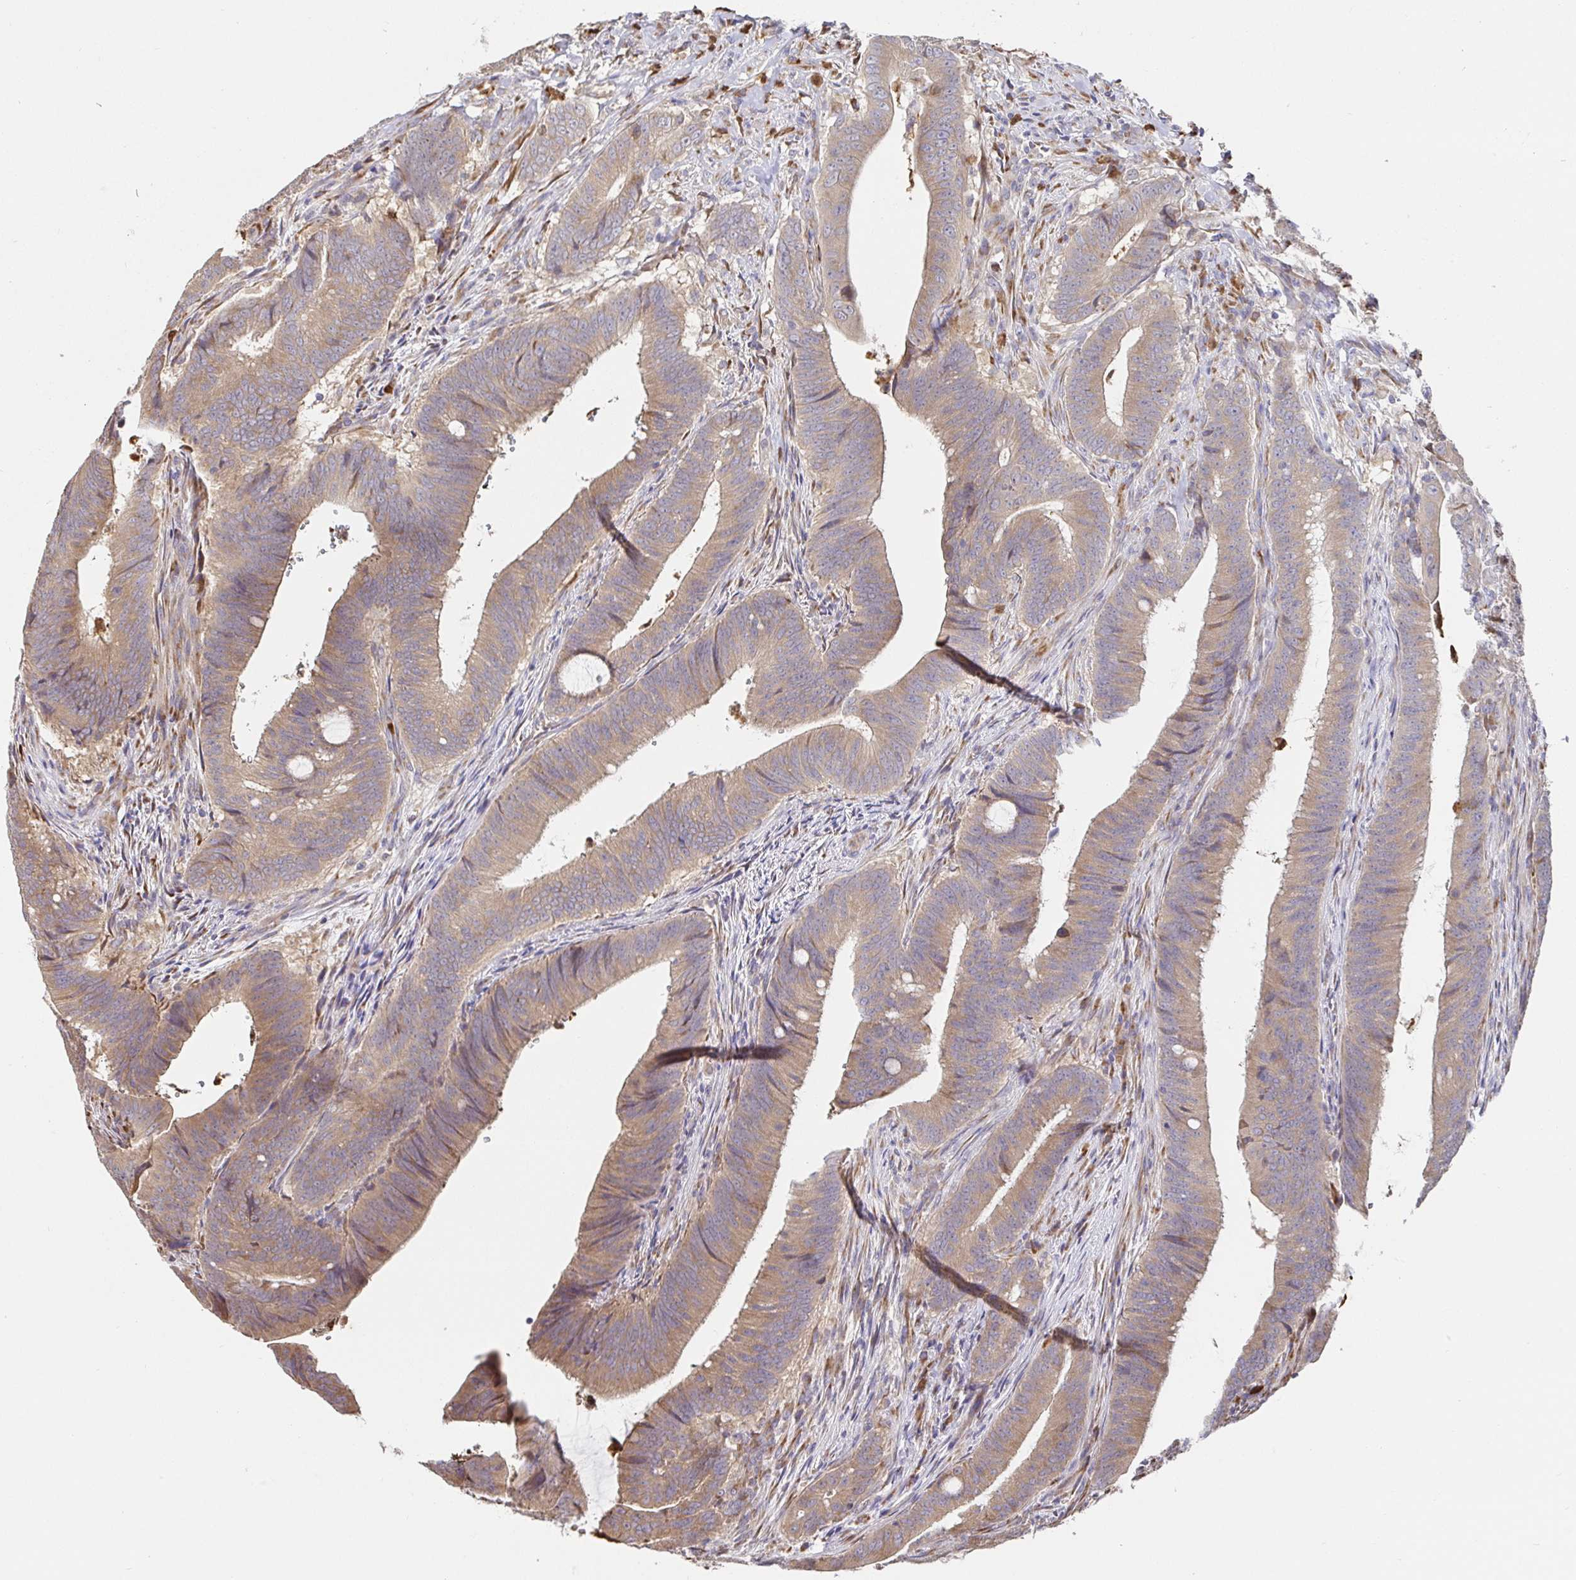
{"staining": {"intensity": "moderate", "quantity": ">75%", "location": "cytoplasmic/membranous"}, "tissue": "colorectal cancer", "cell_type": "Tumor cells", "image_type": "cancer", "snomed": [{"axis": "morphology", "description": "Adenocarcinoma, NOS"}, {"axis": "topography", "description": "Colon"}], "caption": "A medium amount of moderate cytoplasmic/membranous expression is present in about >75% of tumor cells in adenocarcinoma (colorectal) tissue.", "gene": "PDPK1", "patient": {"sex": "female", "age": 43}}